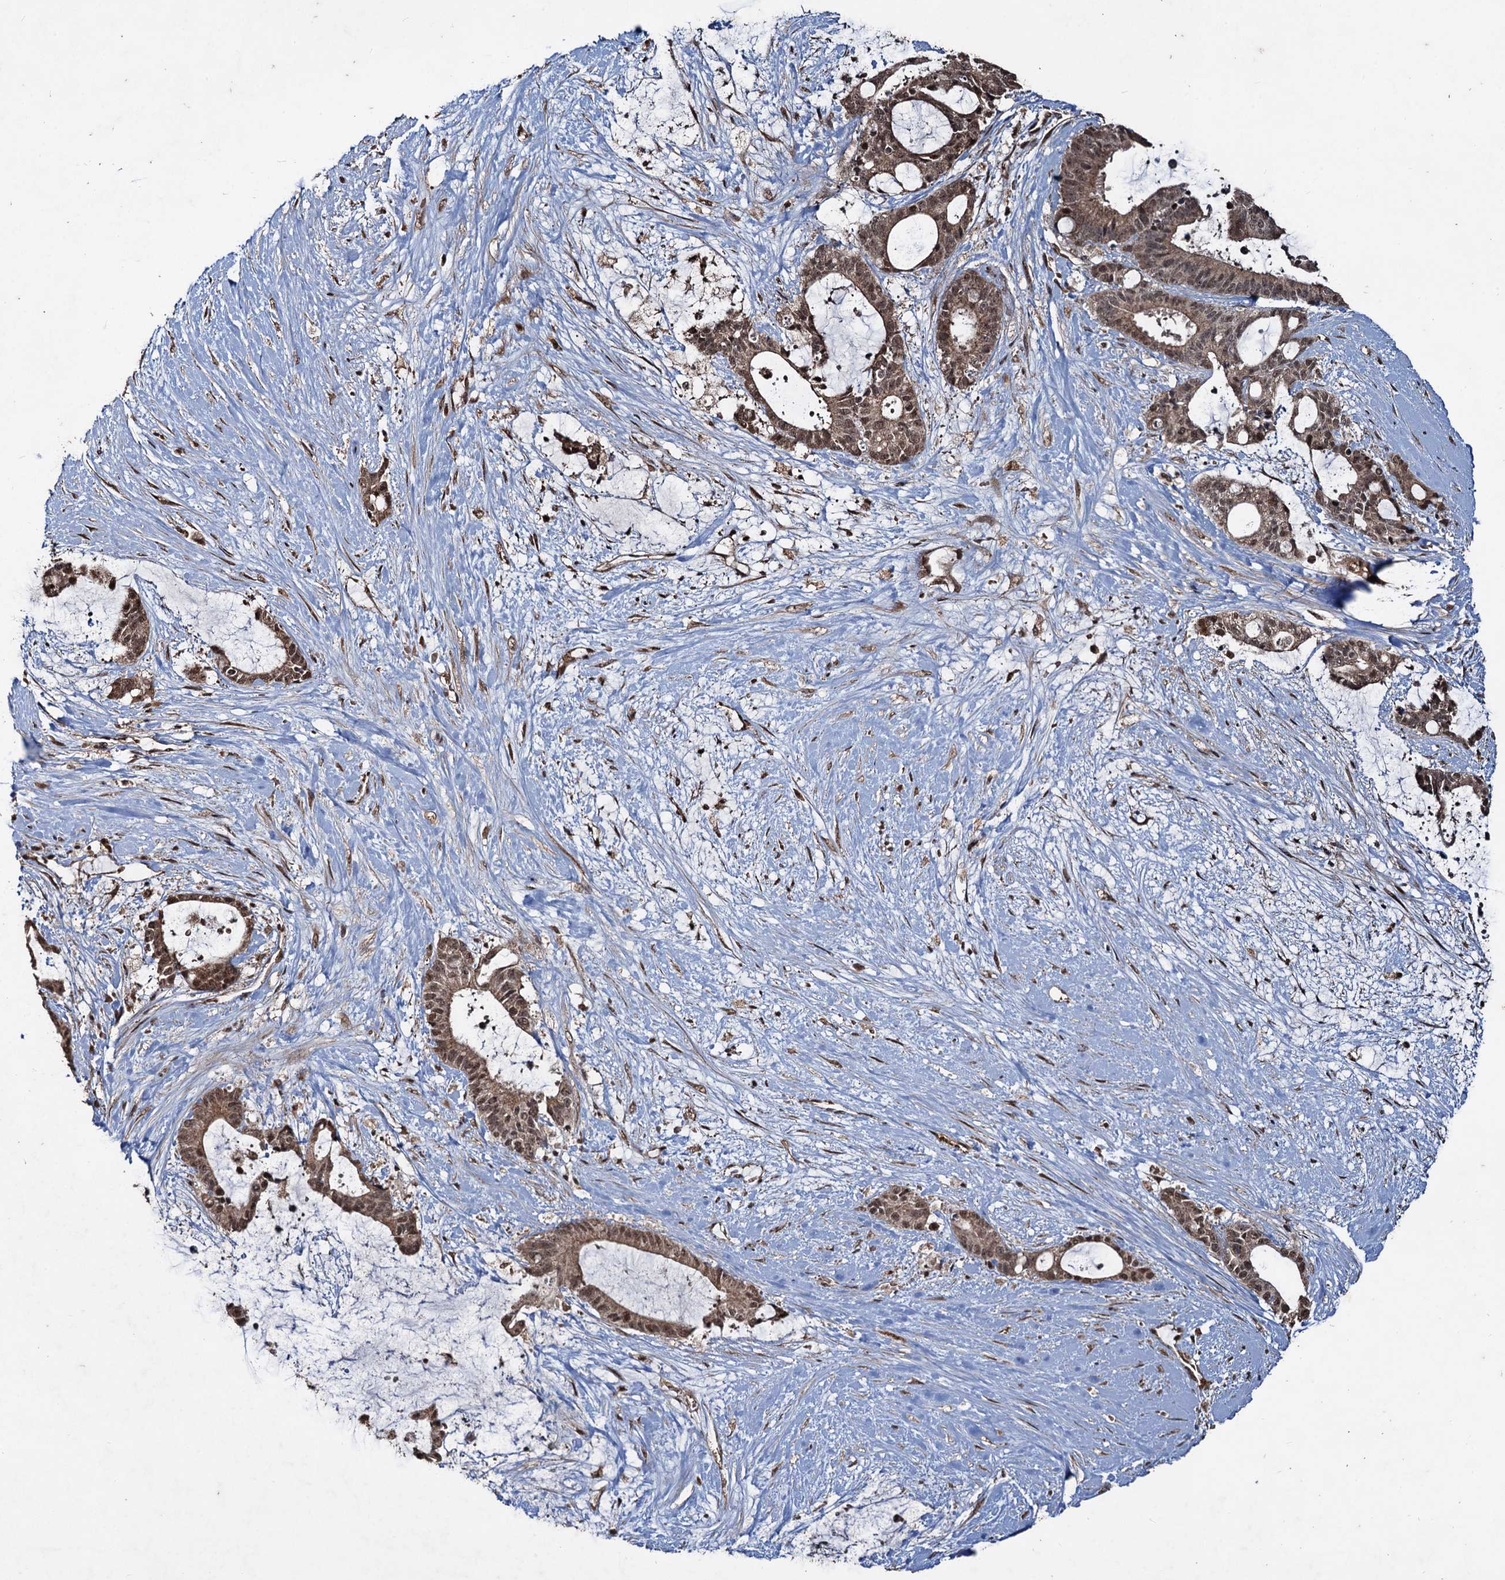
{"staining": {"intensity": "moderate", "quantity": ">75%", "location": "cytoplasmic/membranous,nuclear"}, "tissue": "liver cancer", "cell_type": "Tumor cells", "image_type": "cancer", "snomed": [{"axis": "morphology", "description": "Normal tissue, NOS"}, {"axis": "morphology", "description": "Cholangiocarcinoma"}, {"axis": "topography", "description": "Liver"}, {"axis": "topography", "description": "Peripheral nerve tissue"}], "caption": "Brown immunohistochemical staining in liver cancer (cholangiocarcinoma) reveals moderate cytoplasmic/membranous and nuclear expression in approximately >75% of tumor cells. Immunohistochemistry stains the protein of interest in brown and the nuclei are stained blue.", "gene": "REP15", "patient": {"sex": "female", "age": 73}}